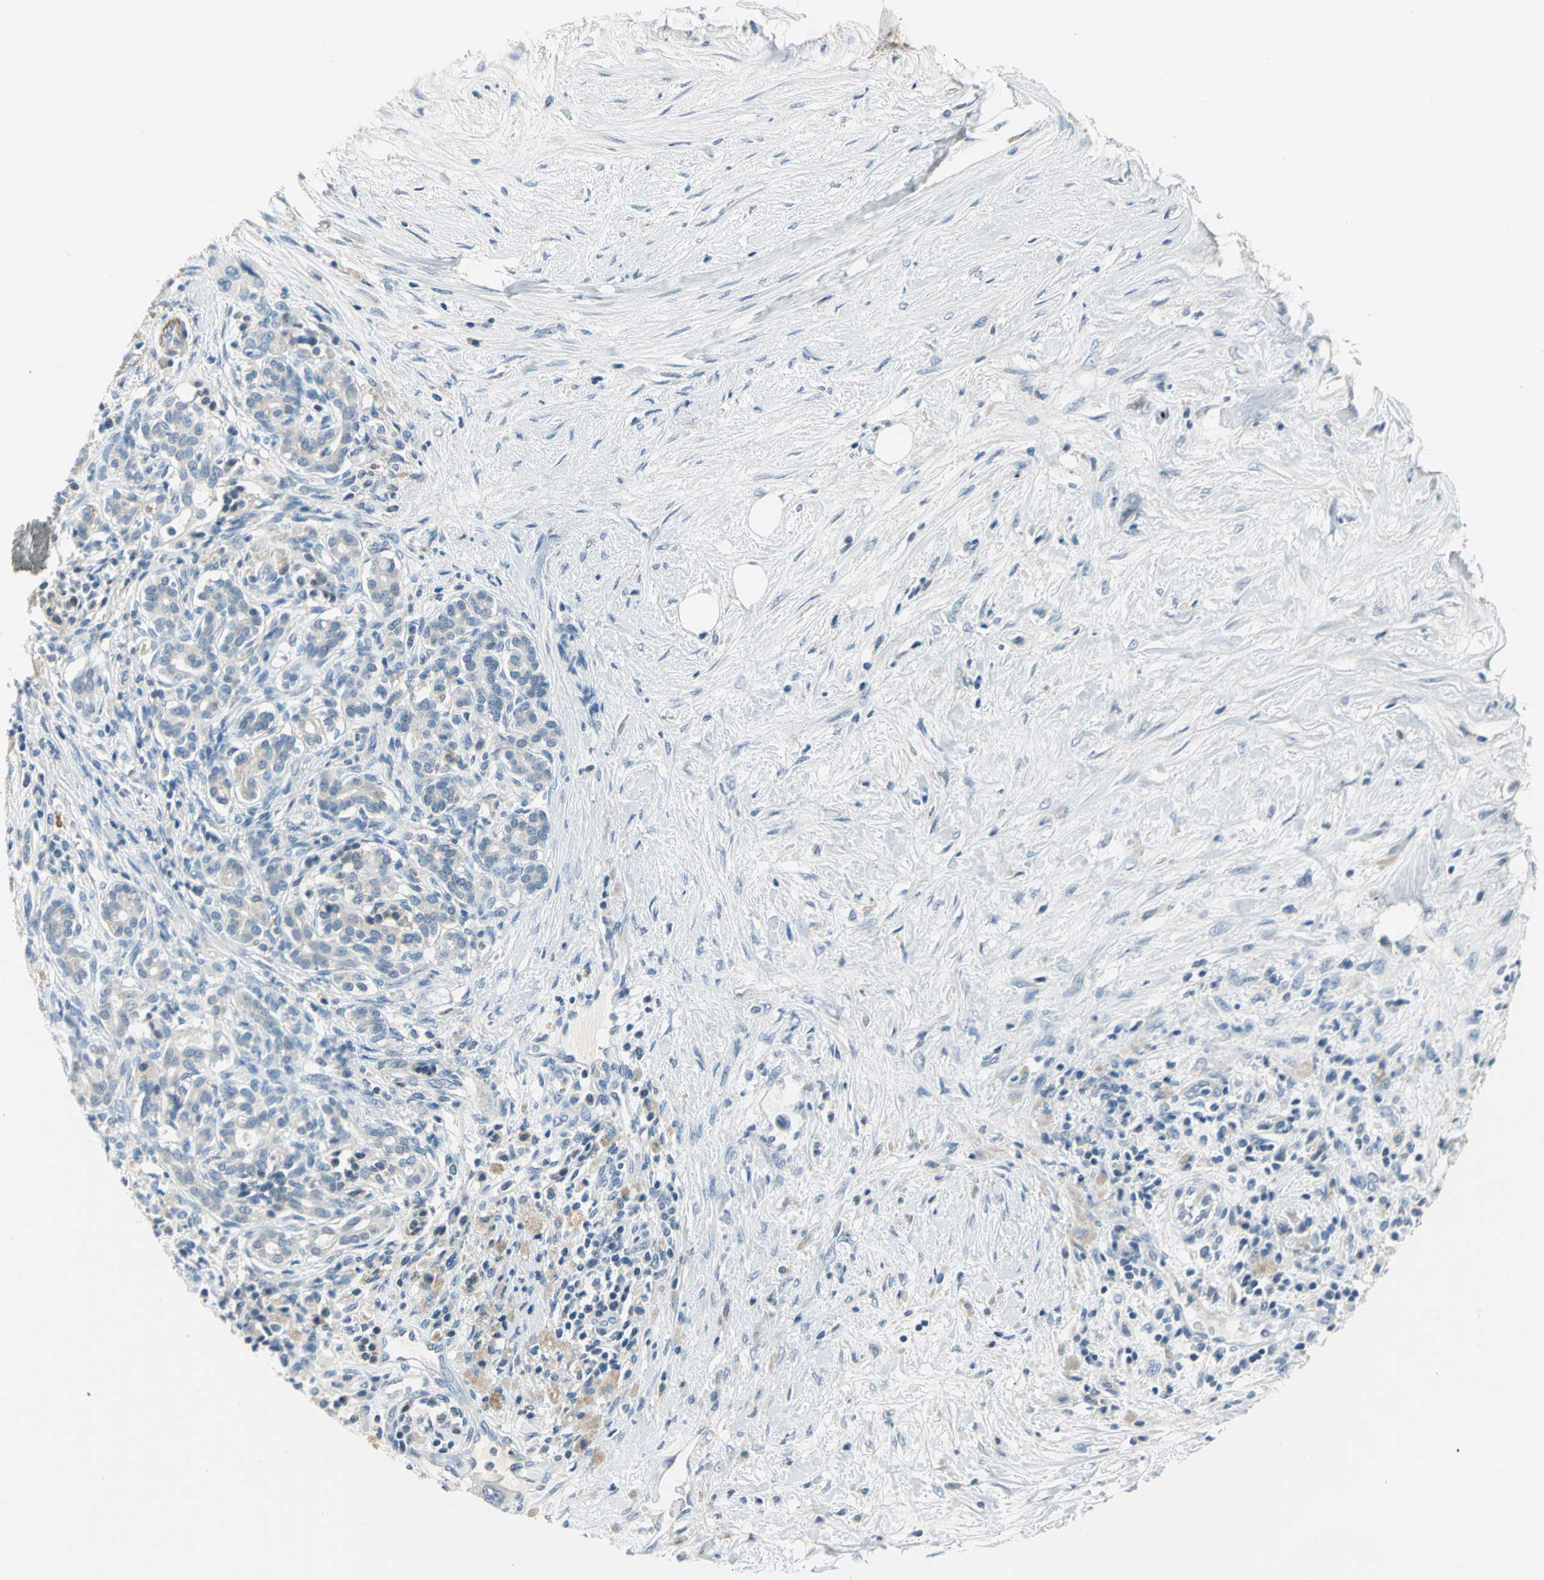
{"staining": {"intensity": "negative", "quantity": "none", "location": "none"}, "tissue": "pancreatic cancer", "cell_type": "Tumor cells", "image_type": "cancer", "snomed": [{"axis": "morphology", "description": "Adenocarcinoma, NOS"}, {"axis": "topography", "description": "Pancreas"}], "caption": "IHC of pancreatic cancer demonstrates no positivity in tumor cells. (DAB (3,3'-diaminobenzidine) IHC with hematoxylin counter stain).", "gene": "ZIC1", "patient": {"sex": "male", "age": 46}}